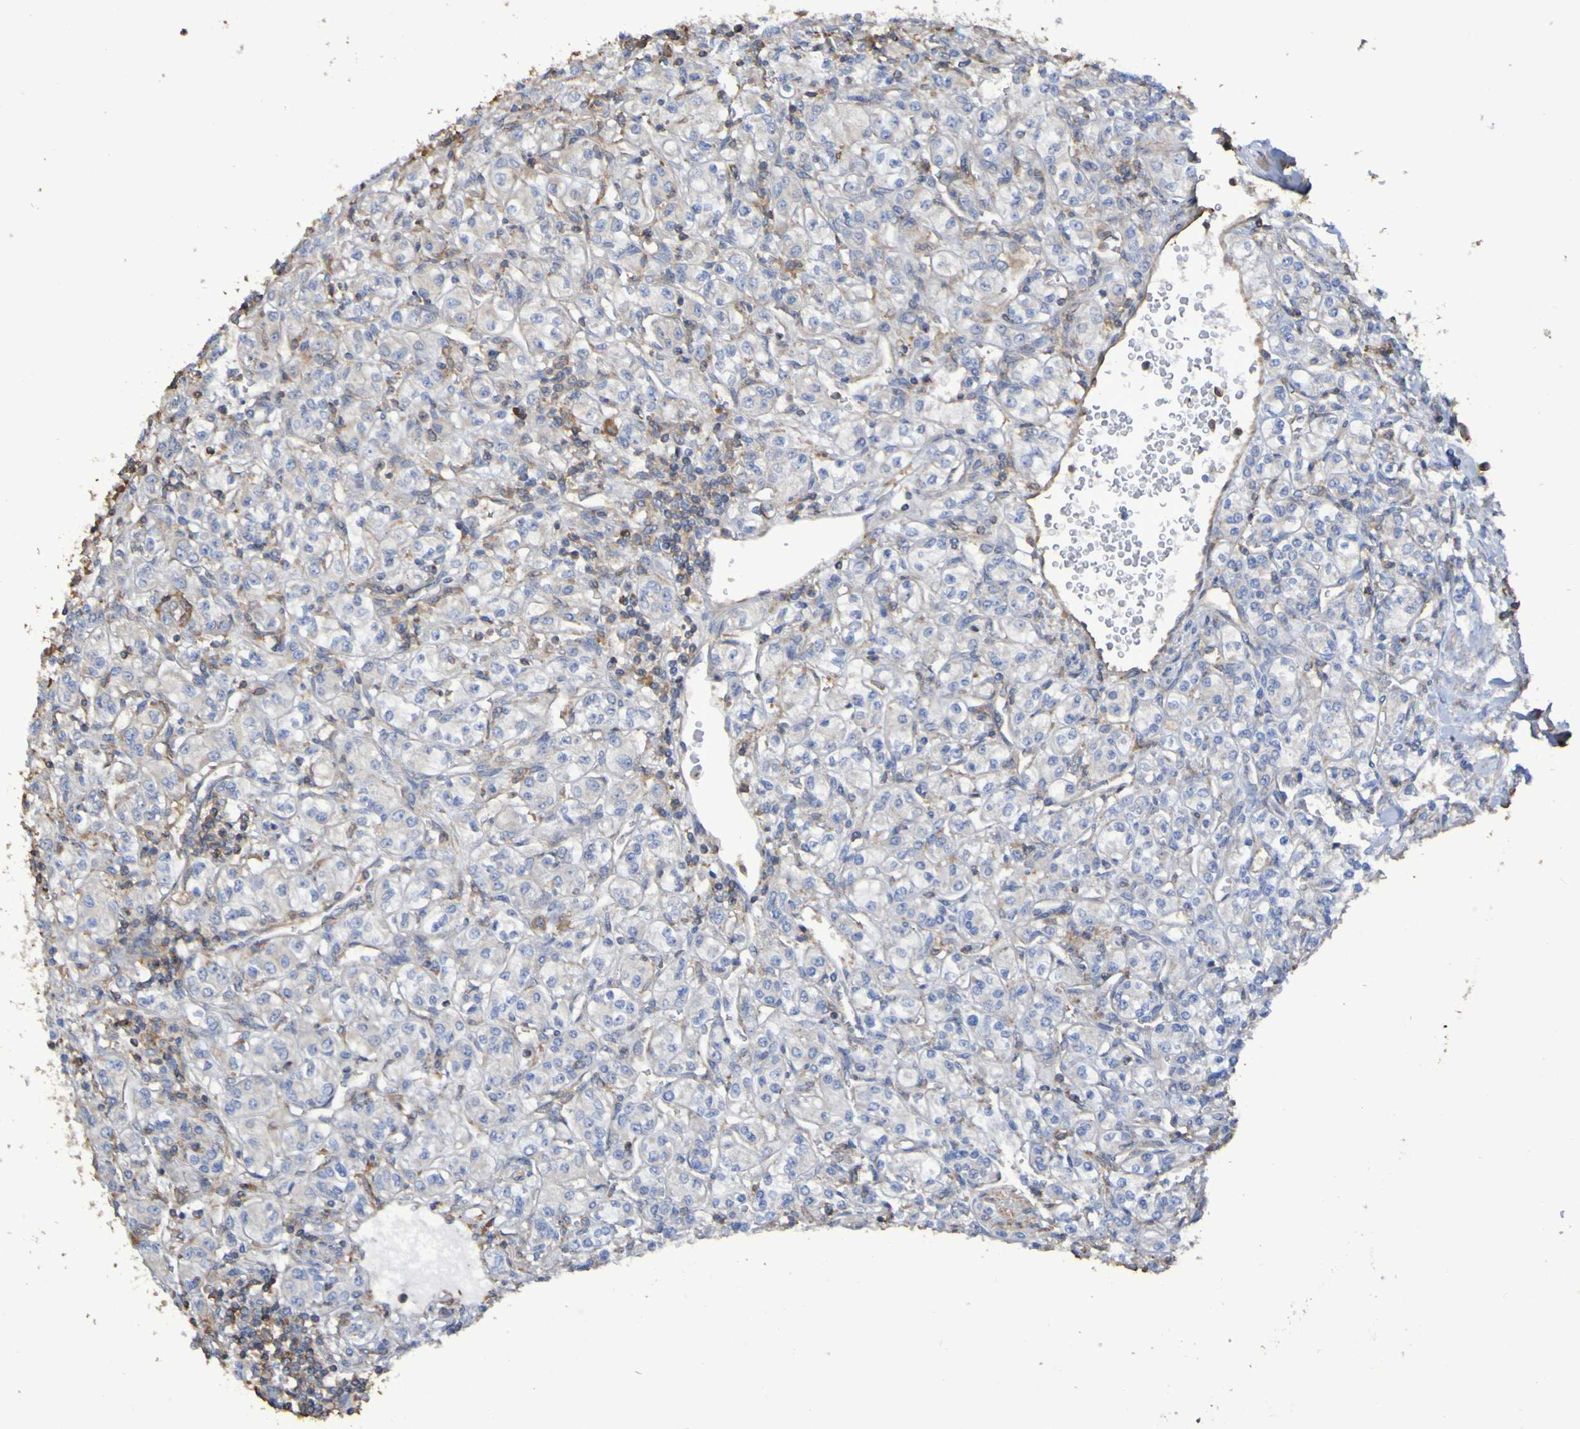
{"staining": {"intensity": "negative", "quantity": "none", "location": "none"}, "tissue": "renal cancer", "cell_type": "Tumor cells", "image_type": "cancer", "snomed": [{"axis": "morphology", "description": "Adenocarcinoma, NOS"}, {"axis": "topography", "description": "Kidney"}], "caption": "A histopathology image of human renal adenocarcinoma is negative for staining in tumor cells. The staining is performed using DAB brown chromogen with nuclei counter-stained in using hematoxylin.", "gene": "SYNJ1", "patient": {"sex": "male", "age": 77}}